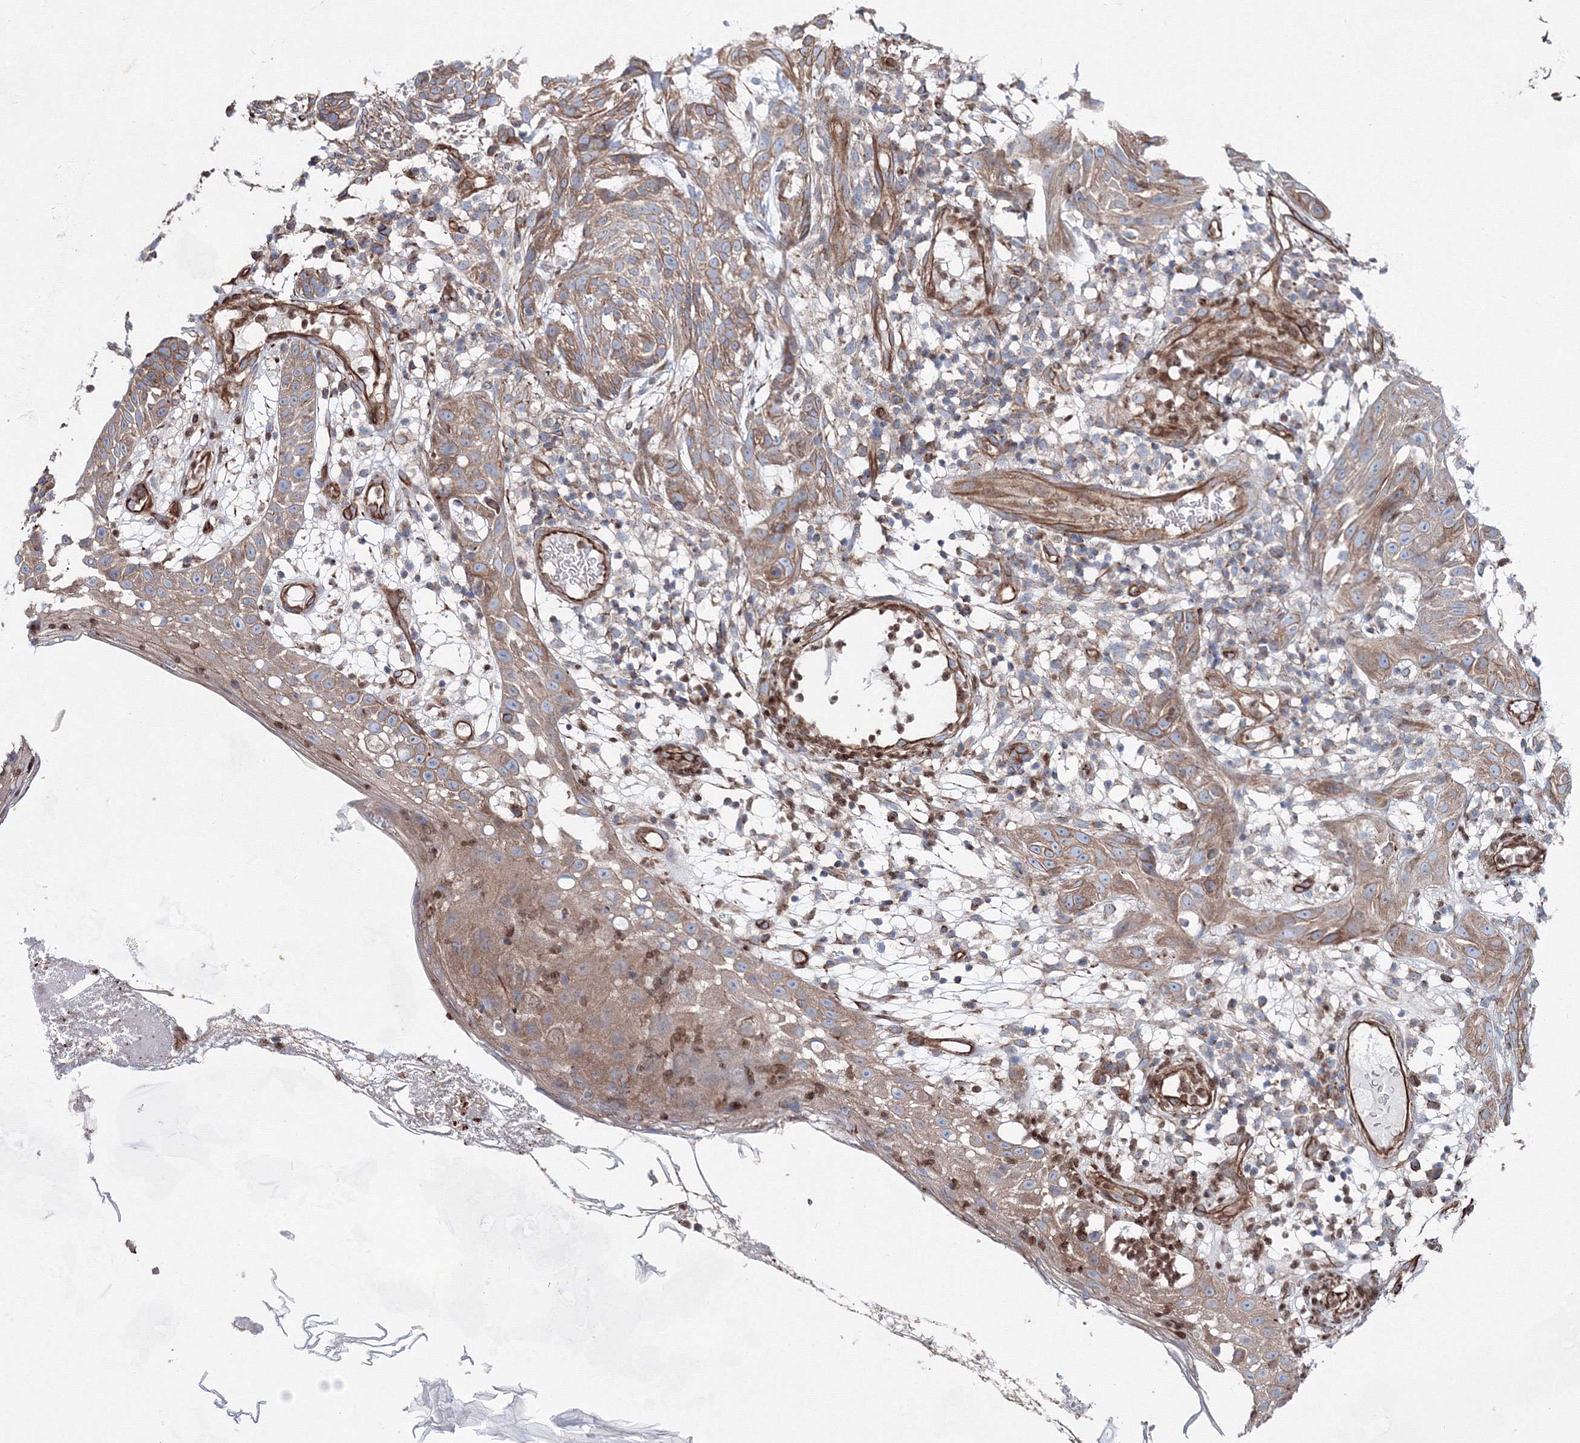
{"staining": {"intensity": "moderate", "quantity": ">75%", "location": "cytoplasmic/membranous"}, "tissue": "skin cancer", "cell_type": "Tumor cells", "image_type": "cancer", "snomed": [{"axis": "morphology", "description": "Basal cell carcinoma"}, {"axis": "topography", "description": "Skin"}], "caption": "High-magnification brightfield microscopy of skin basal cell carcinoma stained with DAB (brown) and counterstained with hematoxylin (blue). tumor cells exhibit moderate cytoplasmic/membranous positivity is appreciated in approximately>75% of cells.", "gene": "ANKRD37", "patient": {"sex": "male", "age": 85}}